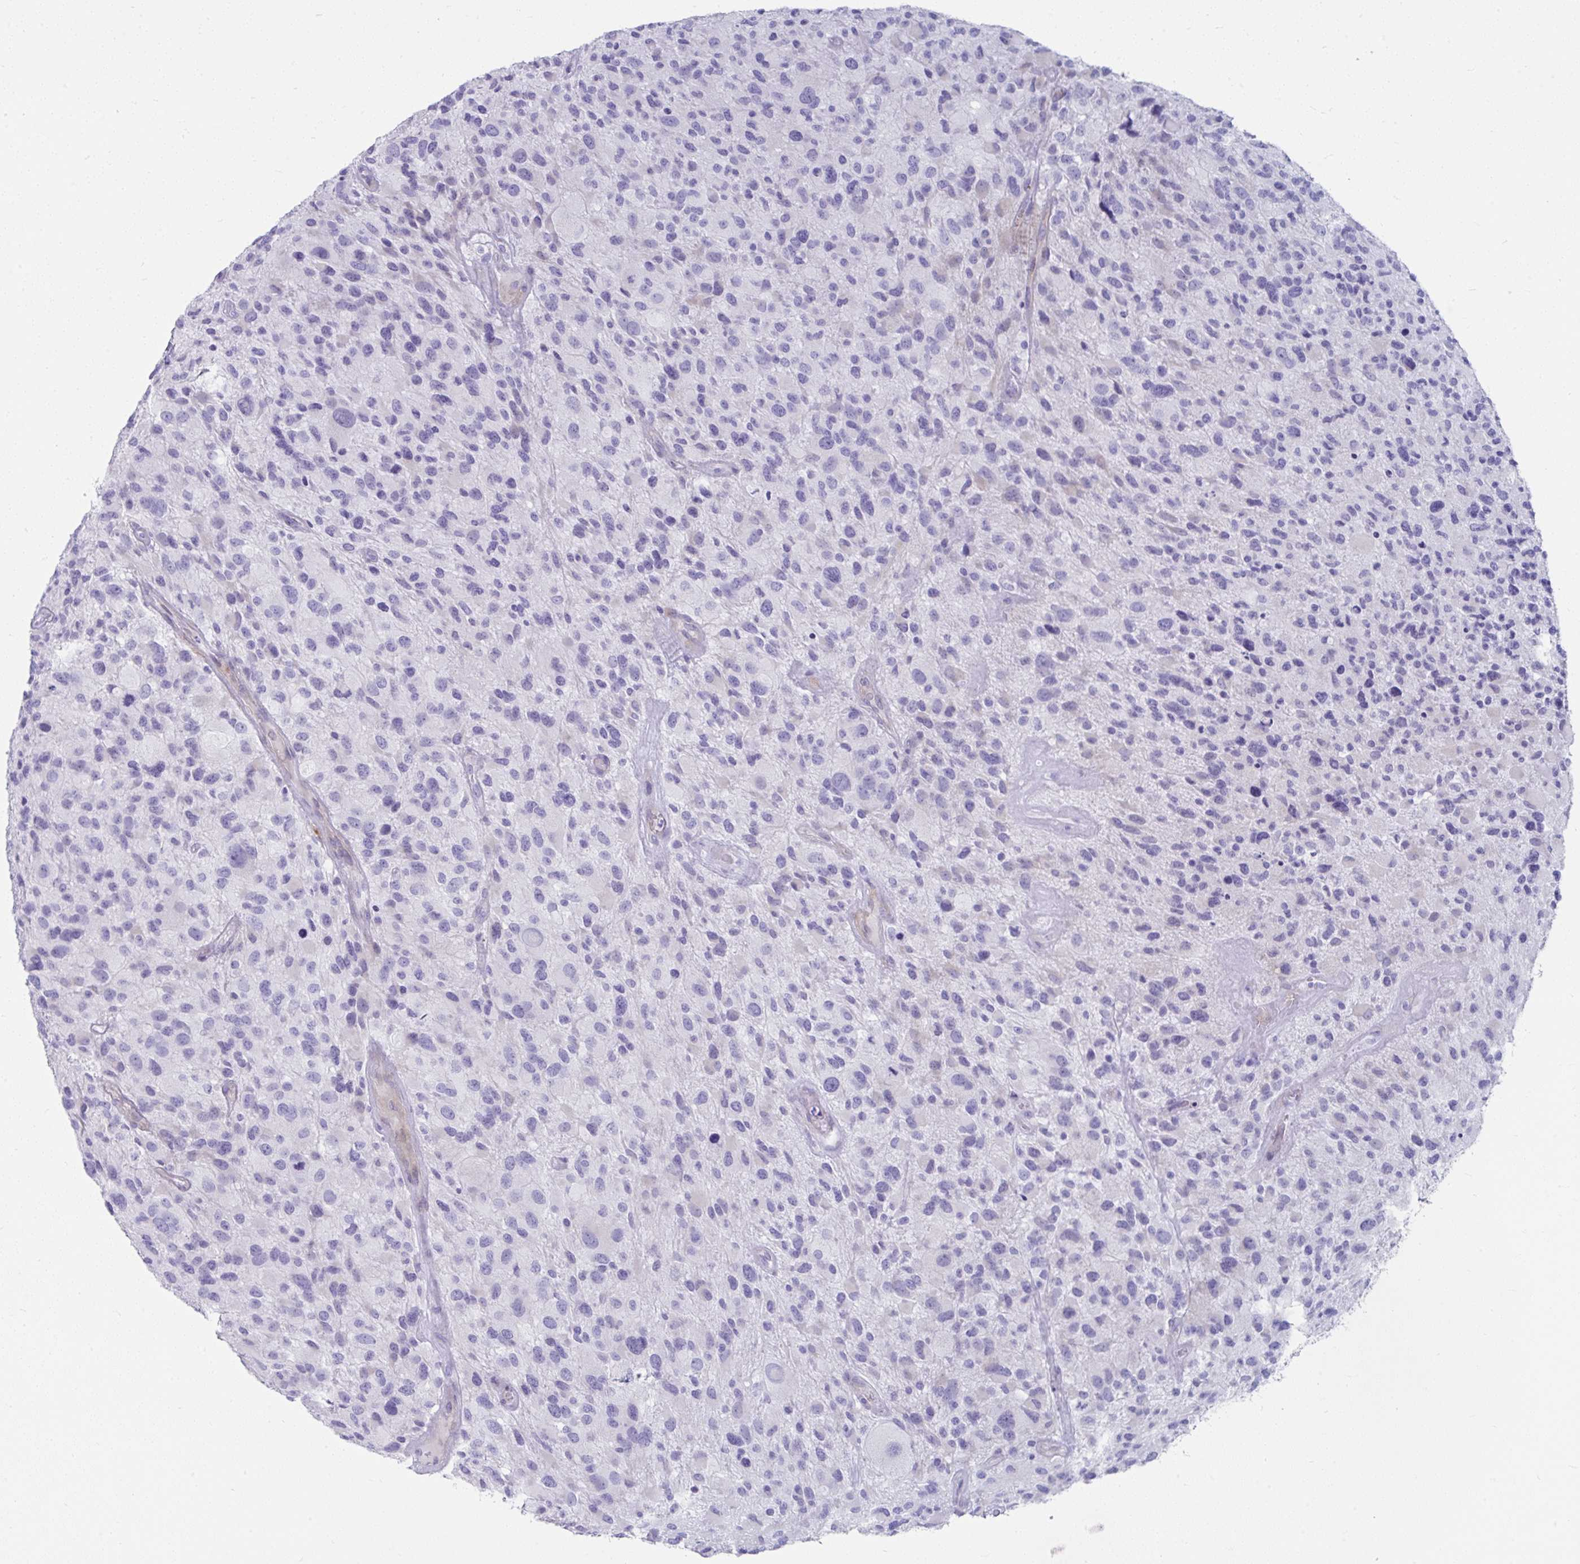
{"staining": {"intensity": "negative", "quantity": "none", "location": "none"}, "tissue": "glioma", "cell_type": "Tumor cells", "image_type": "cancer", "snomed": [{"axis": "morphology", "description": "Glioma, malignant, High grade"}, {"axis": "topography", "description": "Brain"}], "caption": "An immunohistochemistry histopathology image of malignant glioma (high-grade) is shown. There is no staining in tumor cells of malignant glioma (high-grade).", "gene": "GRXCR2", "patient": {"sex": "female", "age": 67}}